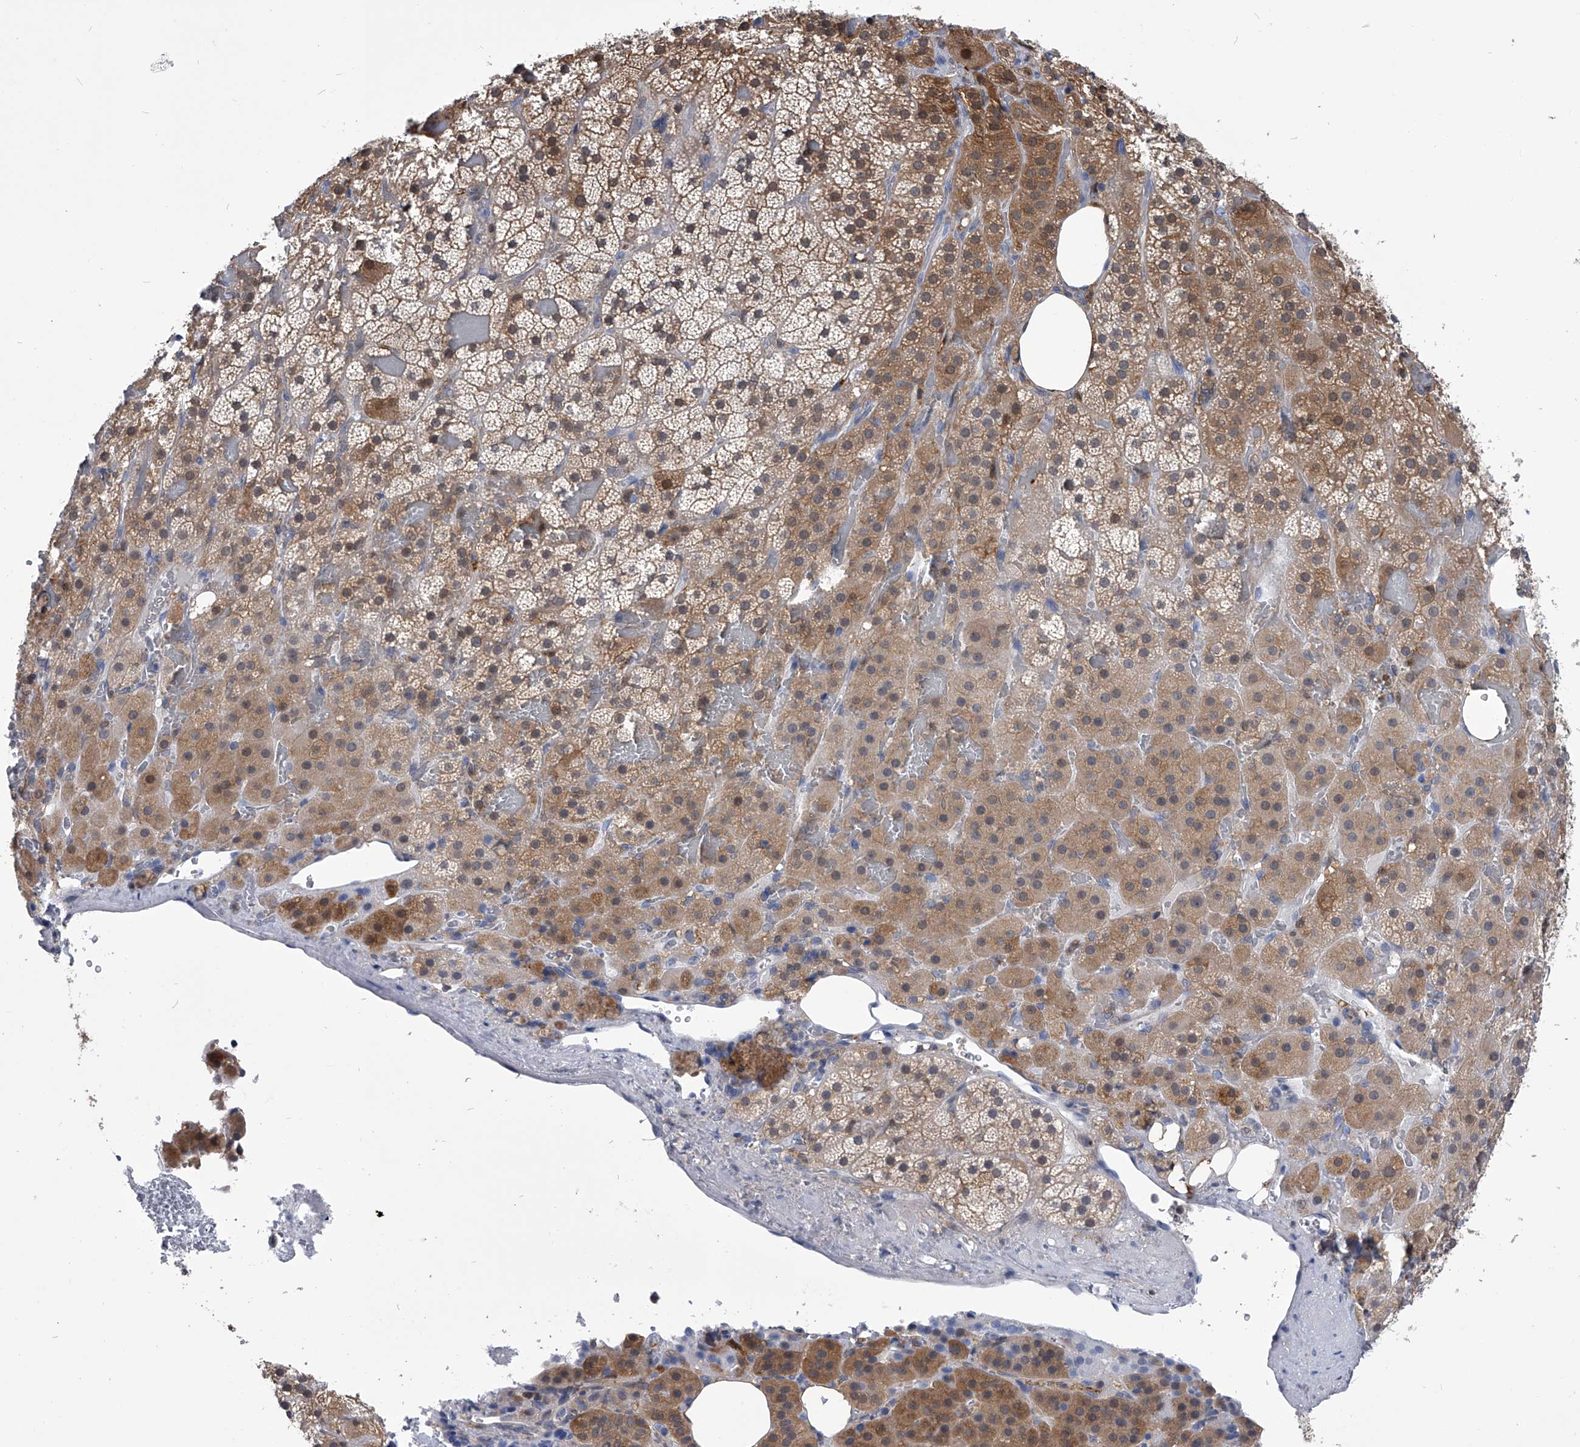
{"staining": {"intensity": "moderate", "quantity": ">75%", "location": "cytoplasmic/membranous"}, "tissue": "adrenal gland", "cell_type": "Glandular cells", "image_type": "normal", "snomed": [{"axis": "morphology", "description": "Normal tissue, NOS"}, {"axis": "topography", "description": "Adrenal gland"}], "caption": "Benign adrenal gland was stained to show a protein in brown. There is medium levels of moderate cytoplasmic/membranous expression in about >75% of glandular cells. (Brightfield microscopy of DAB IHC at high magnification).", "gene": "PDXK", "patient": {"sex": "female", "age": 59}}